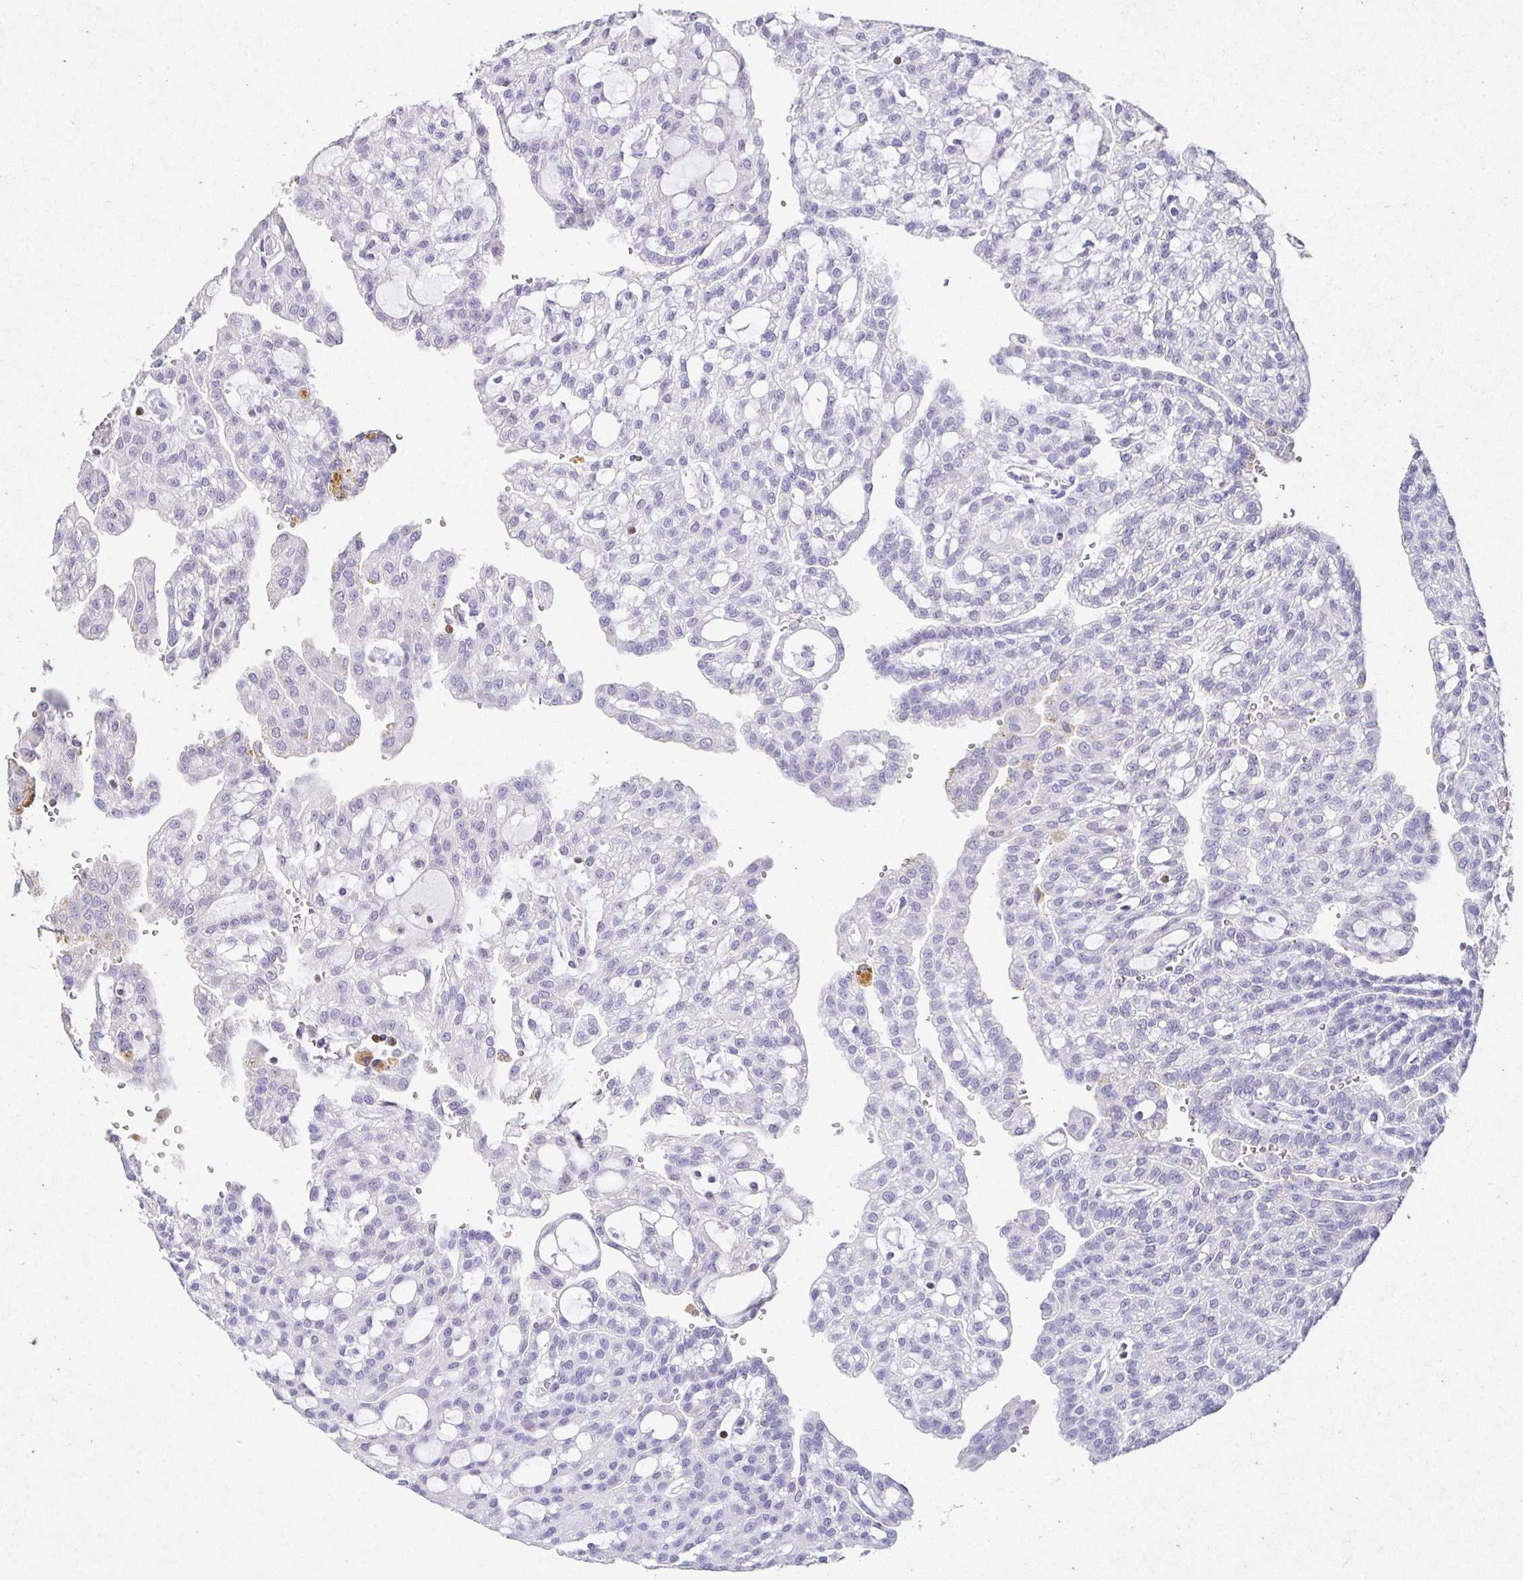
{"staining": {"intensity": "negative", "quantity": "none", "location": "none"}, "tissue": "renal cancer", "cell_type": "Tumor cells", "image_type": "cancer", "snomed": [{"axis": "morphology", "description": "Adenocarcinoma, NOS"}, {"axis": "topography", "description": "Kidney"}], "caption": "A photomicrograph of human adenocarcinoma (renal) is negative for staining in tumor cells. (DAB (3,3'-diaminobenzidine) immunohistochemistry, high magnification).", "gene": "SATB1", "patient": {"sex": "male", "age": 63}}